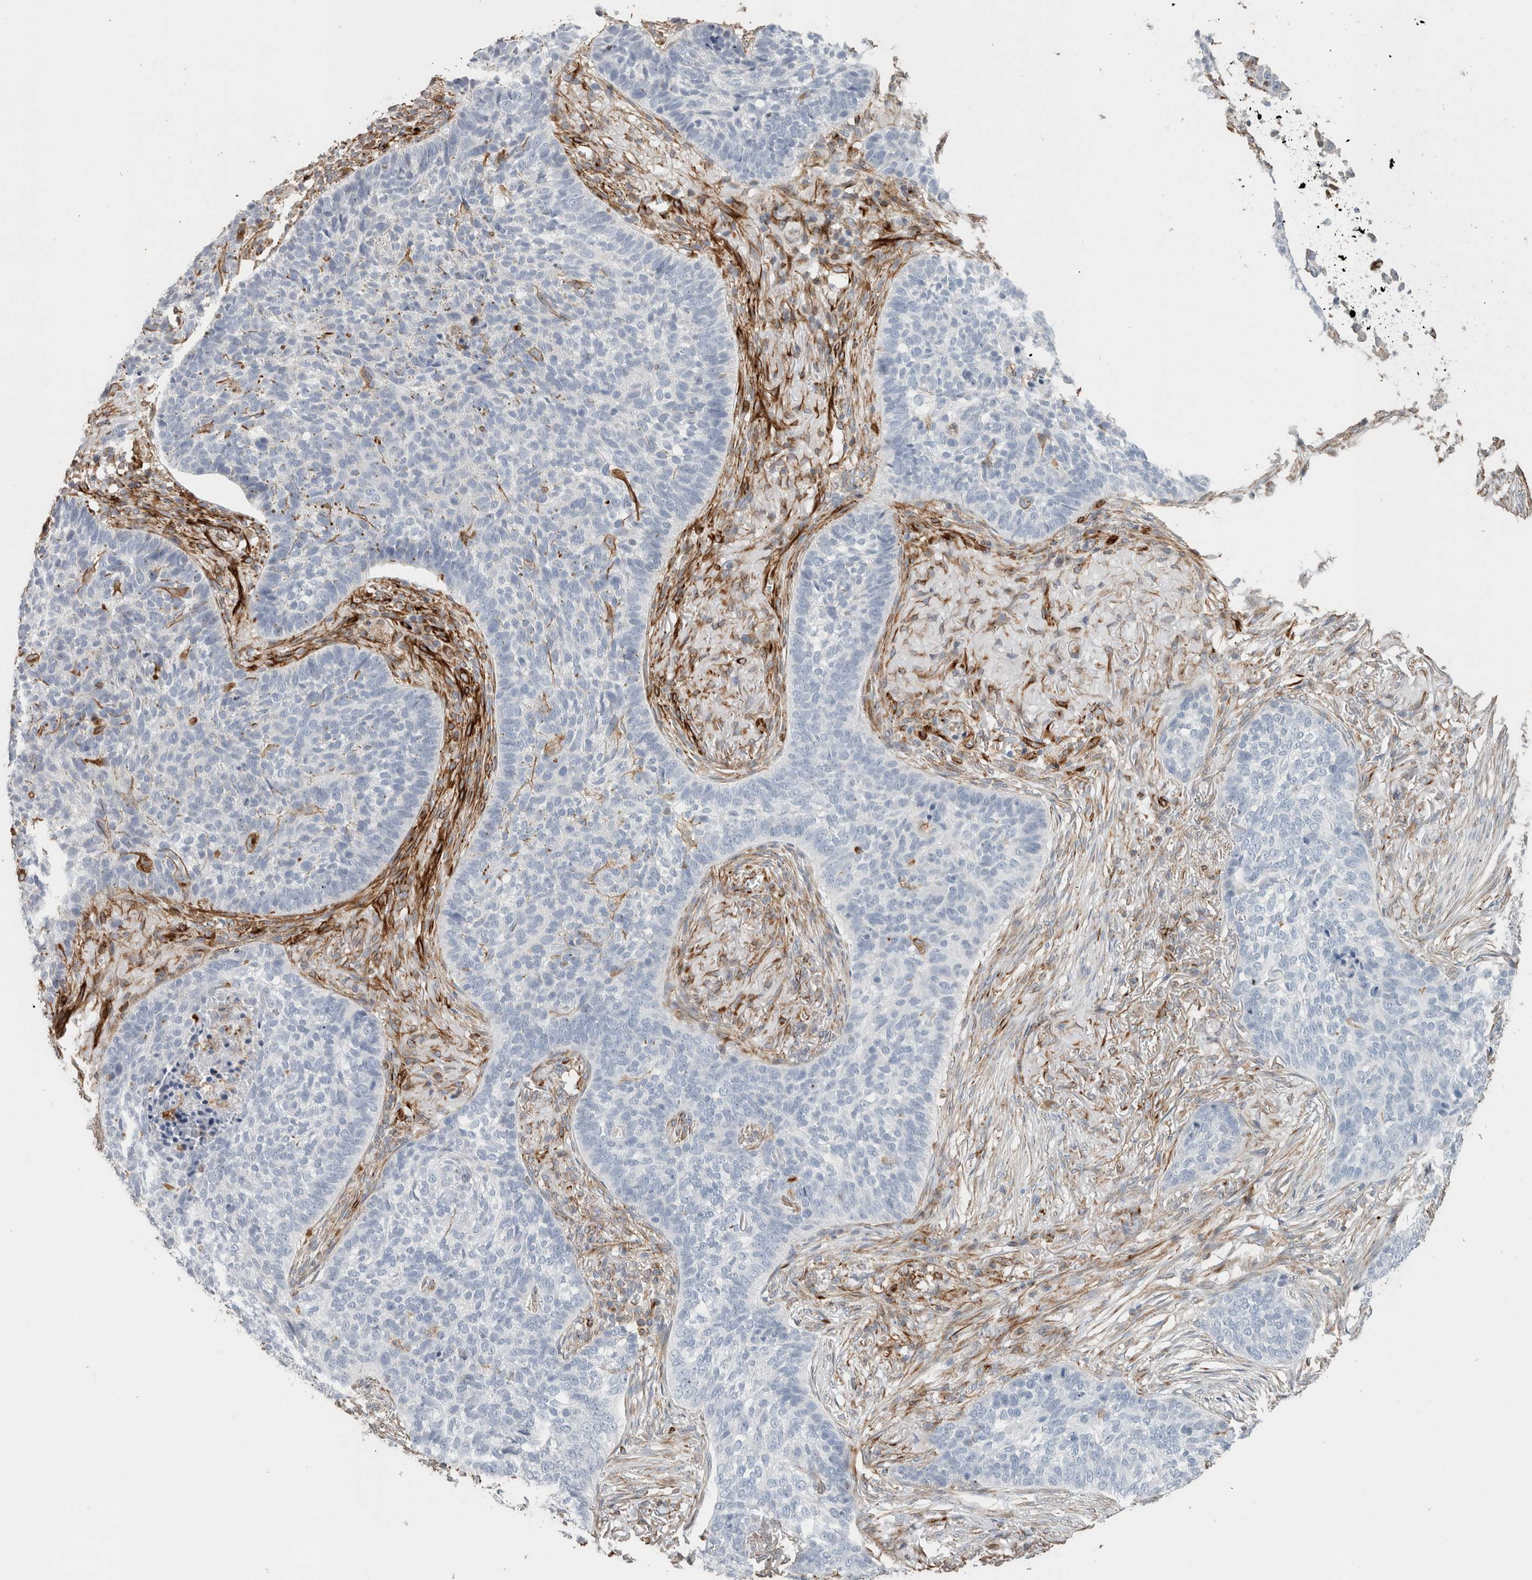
{"staining": {"intensity": "negative", "quantity": "none", "location": "none"}, "tissue": "skin cancer", "cell_type": "Tumor cells", "image_type": "cancer", "snomed": [{"axis": "morphology", "description": "Basal cell carcinoma"}, {"axis": "topography", "description": "Skin"}], "caption": "Immunohistochemistry (IHC) of human skin cancer shows no staining in tumor cells.", "gene": "LY86", "patient": {"sex": "male", "age": 85}}